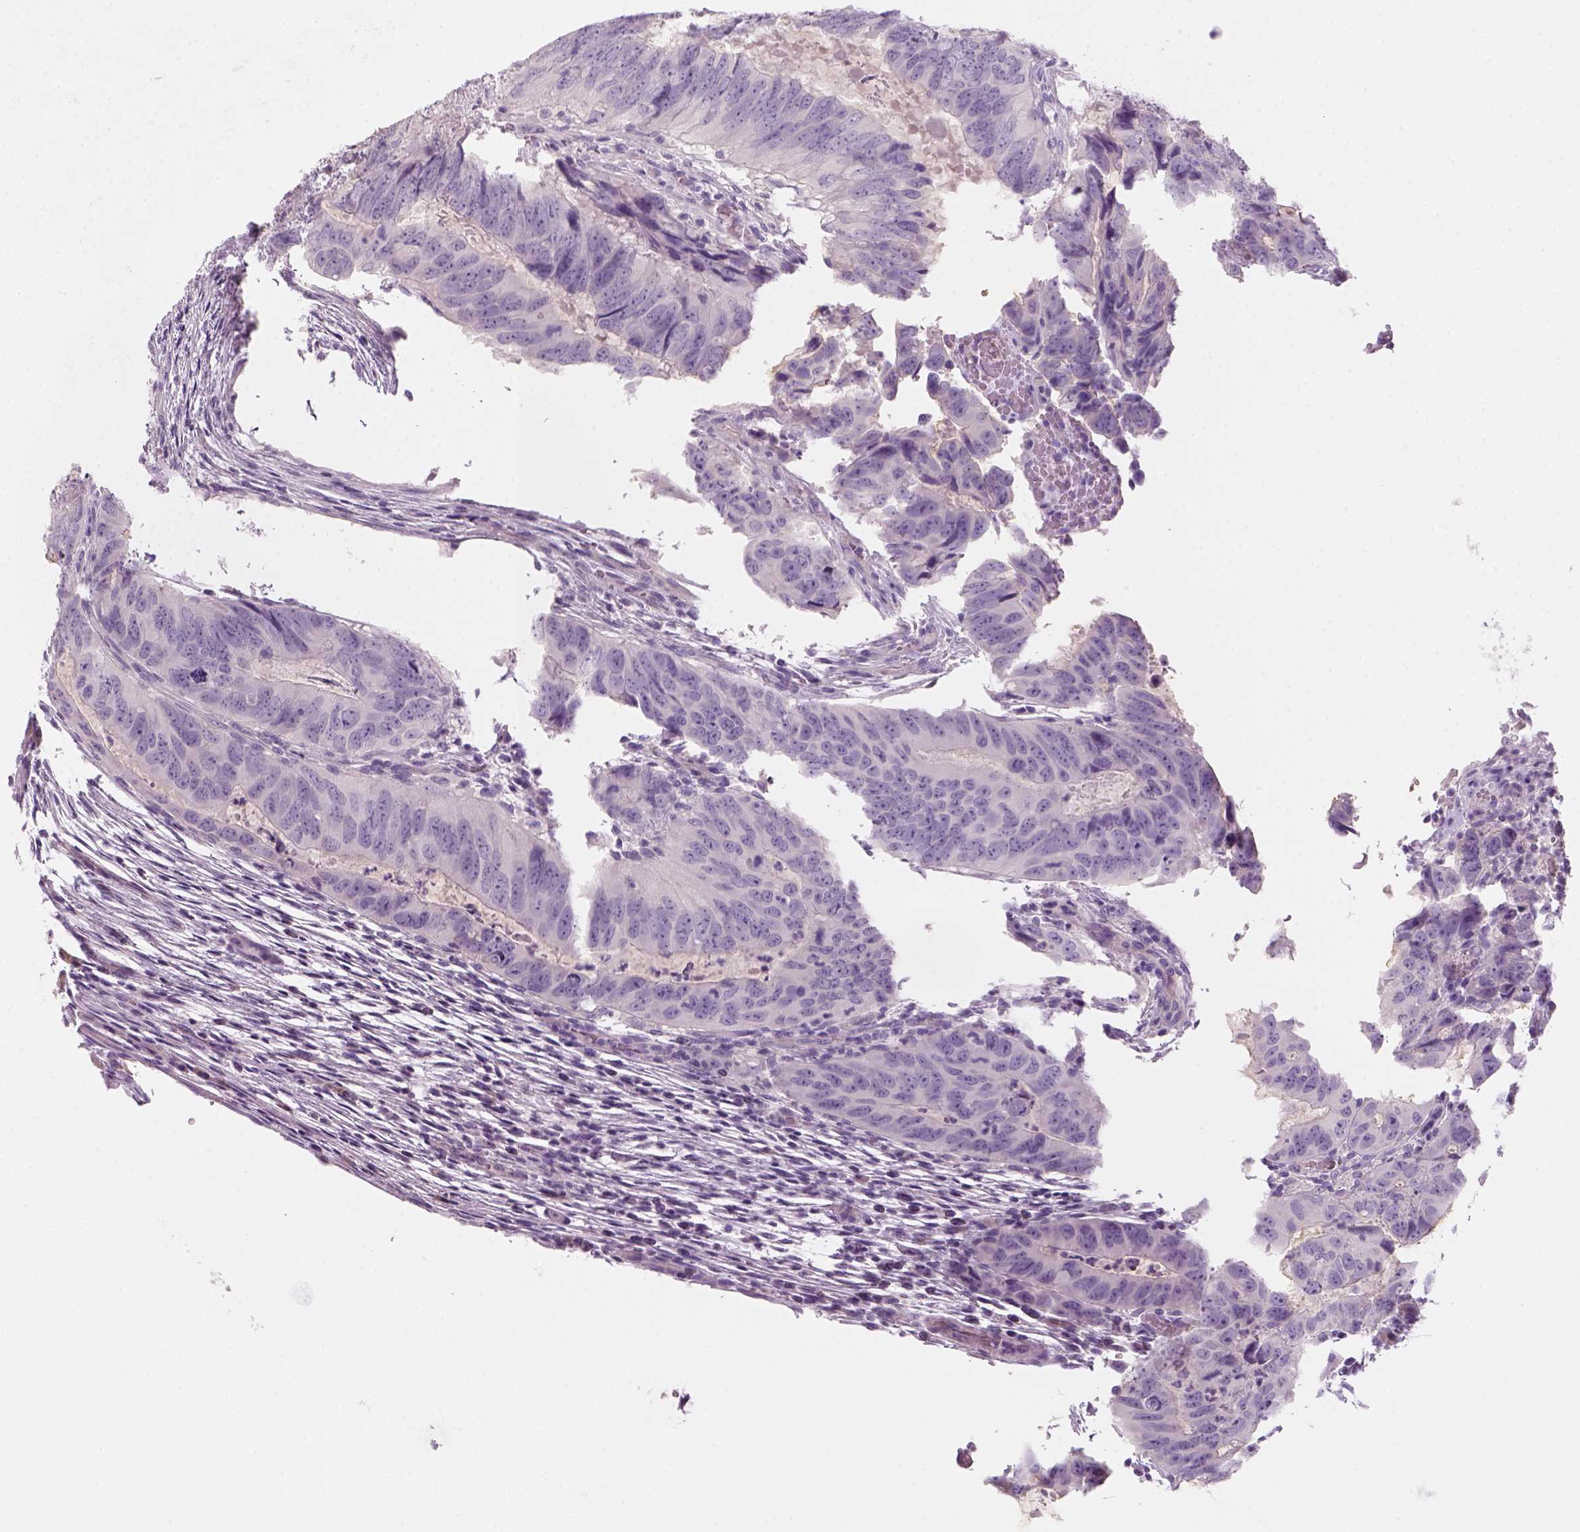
{"staining": {"intensity": "negative", "quantity": "none", "location": "none"}, "tissue": "colorectal cancer", "cell_type": "Tumor cells", "image_type": "cancer", "snomed": [{"axis": "morphology", "description": "Adenocarcinoma, NOS"}, {"axis": "topography", "description": "Colon"}], "caption": "IHC of colorectal cancer (adenocarcinoma) demonstrates no staining in tumor cells.", "gene": "KRT25", "patient": {"sex": "male", "age": 79}}